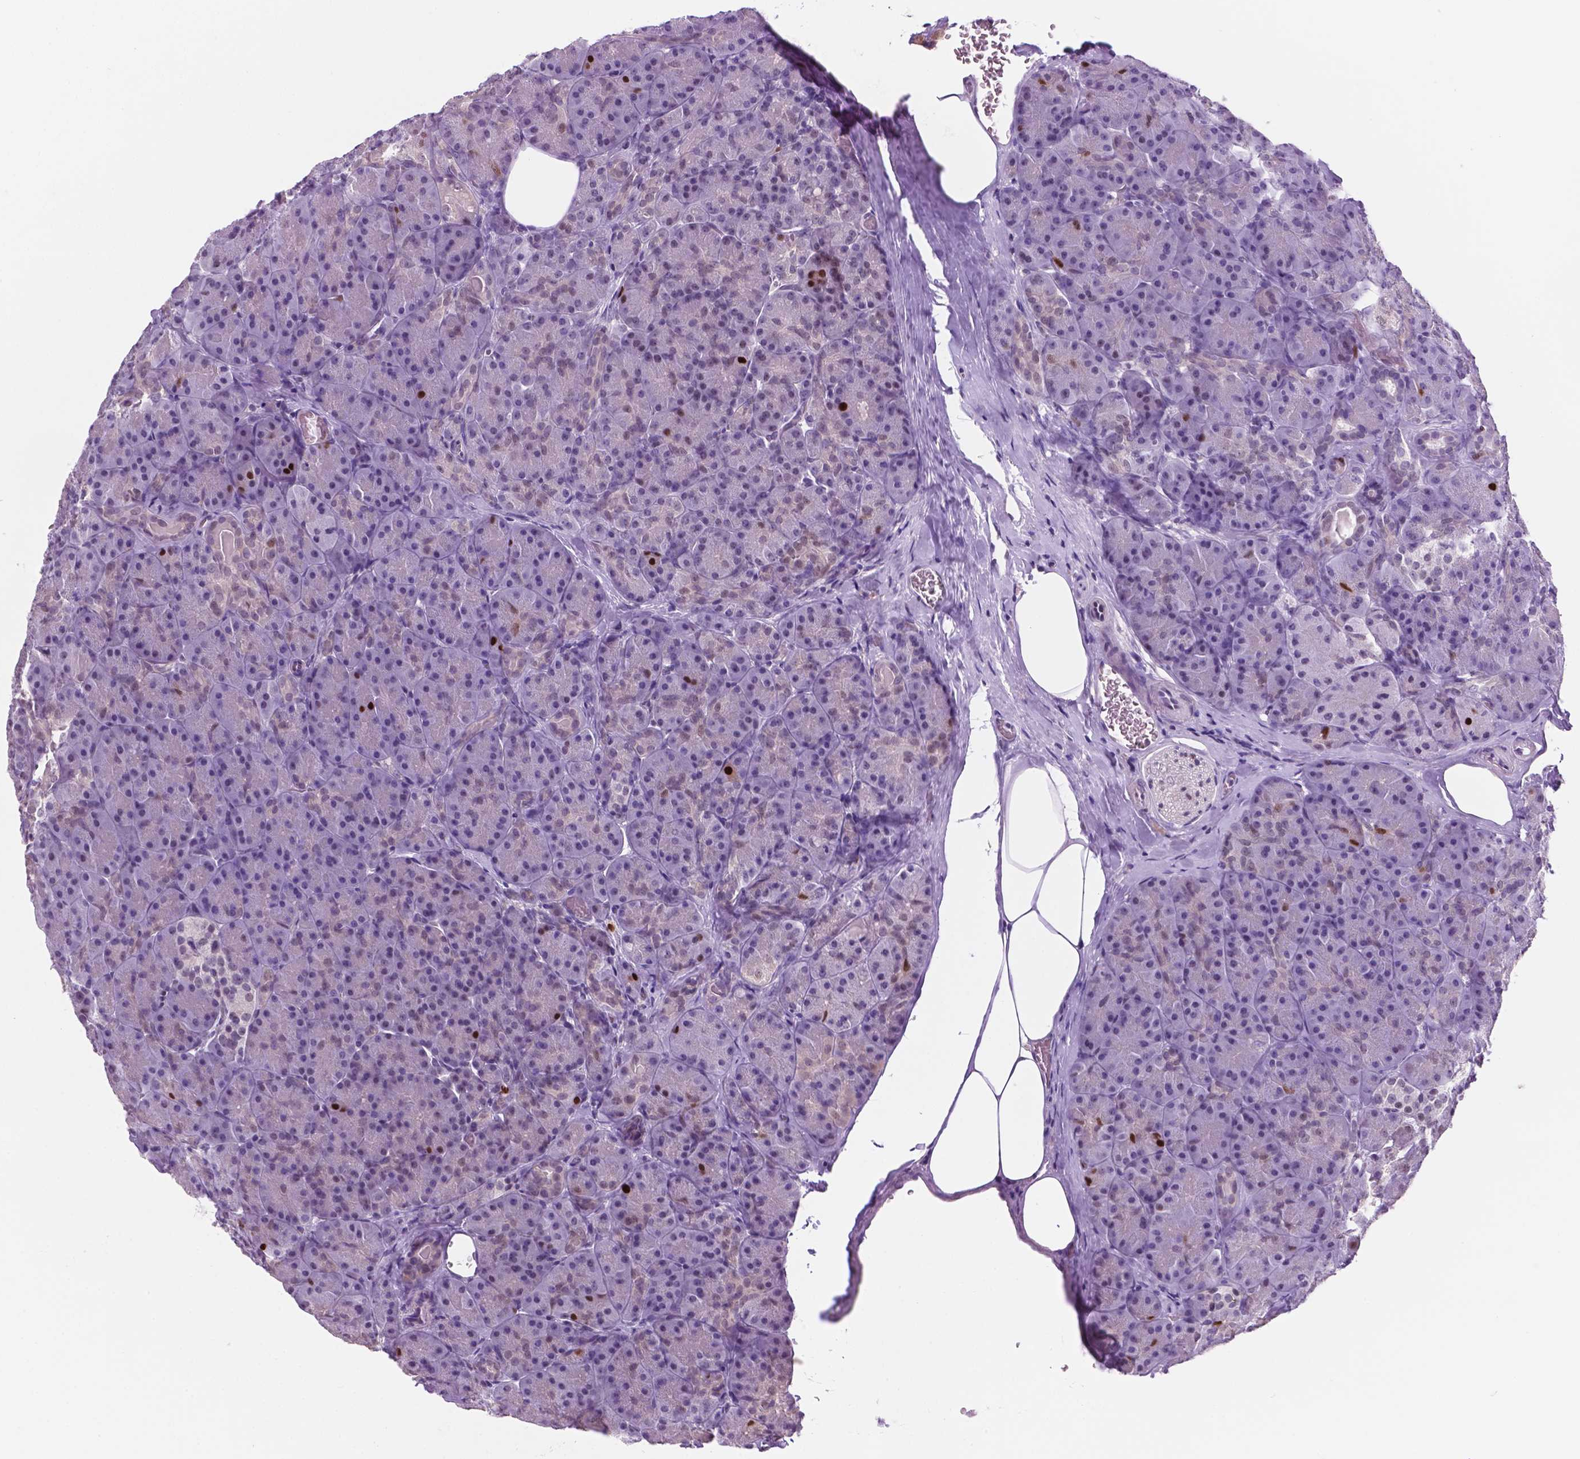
{"staining": {"intensity": "strong", "quantity": "<25%", "location": "nuclear"}, "tissue": "pancreas", "cell_type": "Exocrine glandular cells", "image_type": "normal", "snomed": [{"axis": "morphology", "description": "Normal tissue, NOS"}, {"axis": "topography", "description": "Pancreas"}], "caption": "Immunohistochemical staining of benign pancreas exhibits <25% levels of strong nuclear protein expression in about <25% of exocrine glandular cells.", "gene": "NCAPH2", "patient": {"sex": "male", "age": 57}}